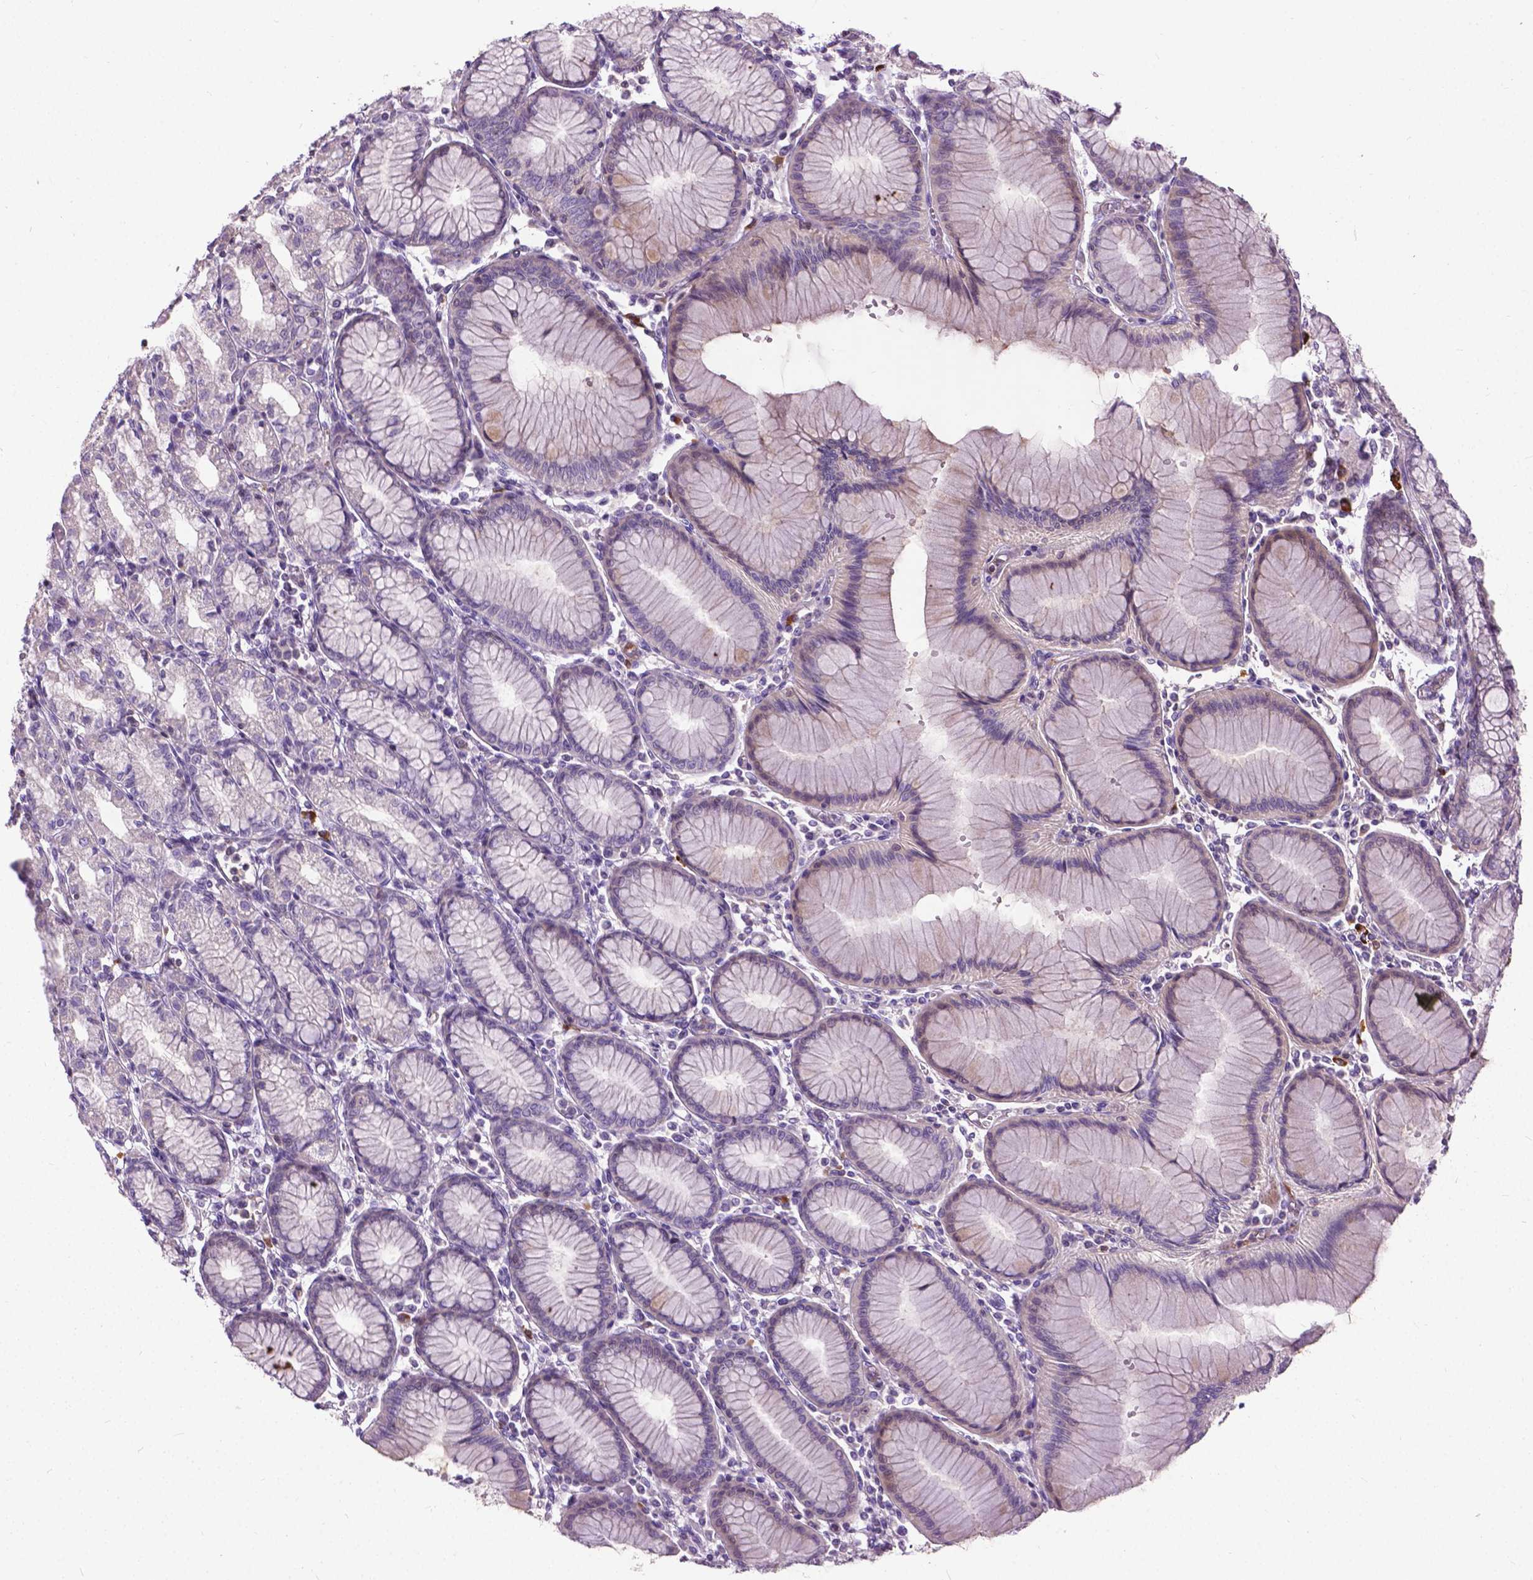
{"staining": {"intensity": "negative", "quantity": "none", "location": "none"}, "tissue": "stomach", "cell_type": "Glandular cells", "image_type": "normal", "snomed": [{"axis": "morphology", "description": "Normal tissue, NOS"}, {"axis": "topography", "description": "Skeletal muscle"}, {"axis": "topography", "description": "Stomach"}], "caption": "DAB (3,3'-diaminobenzidine) immunohistochemical staining of benign human stomach reveals no significant expression in glandular cells.", "gene": "JAK3", "patient": {"sex": "female", "age": 57}}